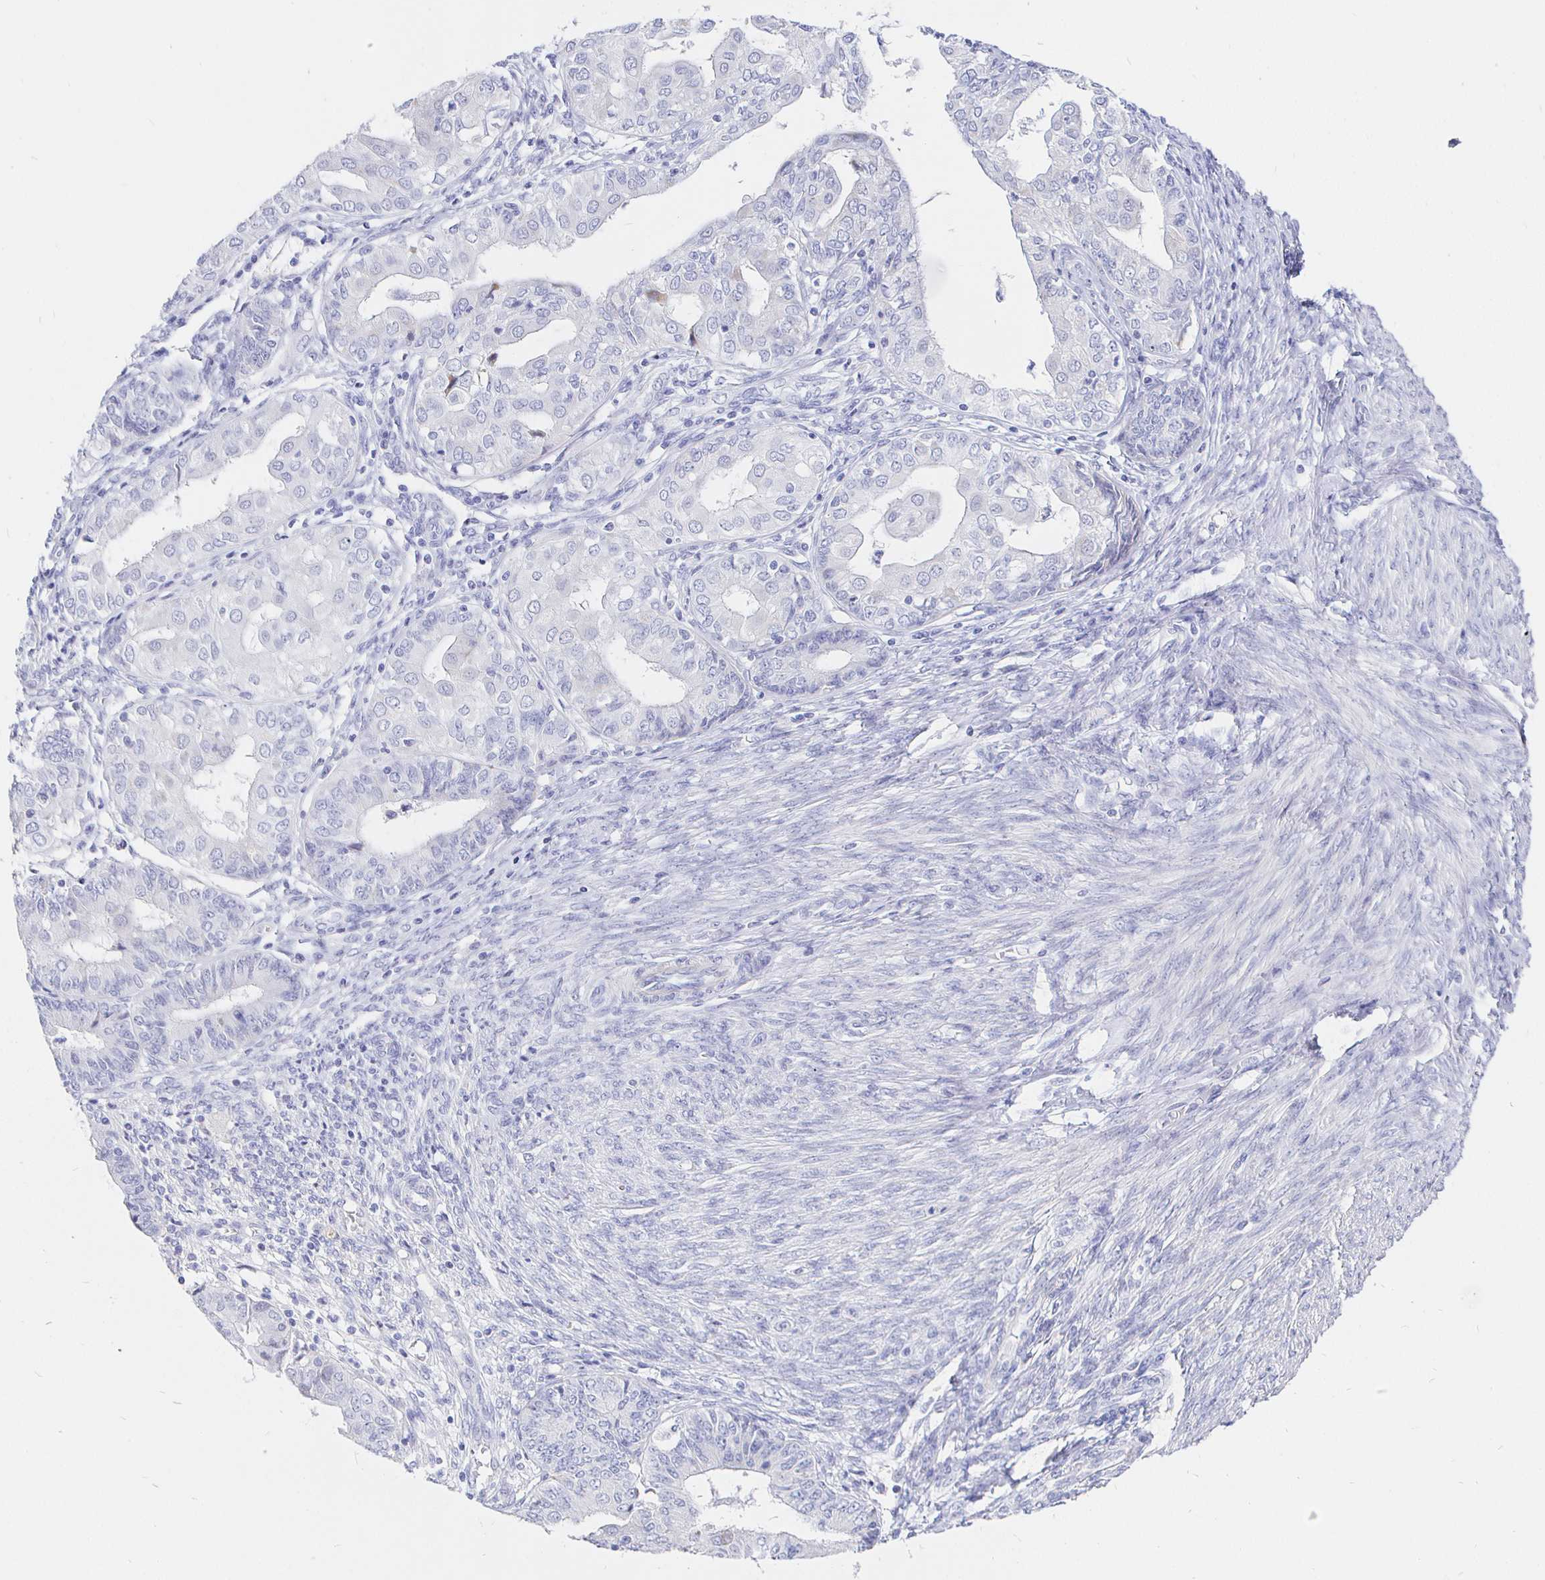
{"staining": {"intensity": "negative", "quantity": "none", "location": "none"}, "tissue": "endometrial cancer", "cell_type": "Tumor cells", "image_type": "cancer", "snomed": [{"axis": "morphology", "description": "Adenocarcinoma, NOS"}, {"axis": "topography", "description": "Endometrium"}], "caption": "A histopathology image of endometrial adenocarcinoma stained for a protein shows no brown staining in tumor cells.", "gene": "CR2", "patient": {"sex": "female", "age": 68}}